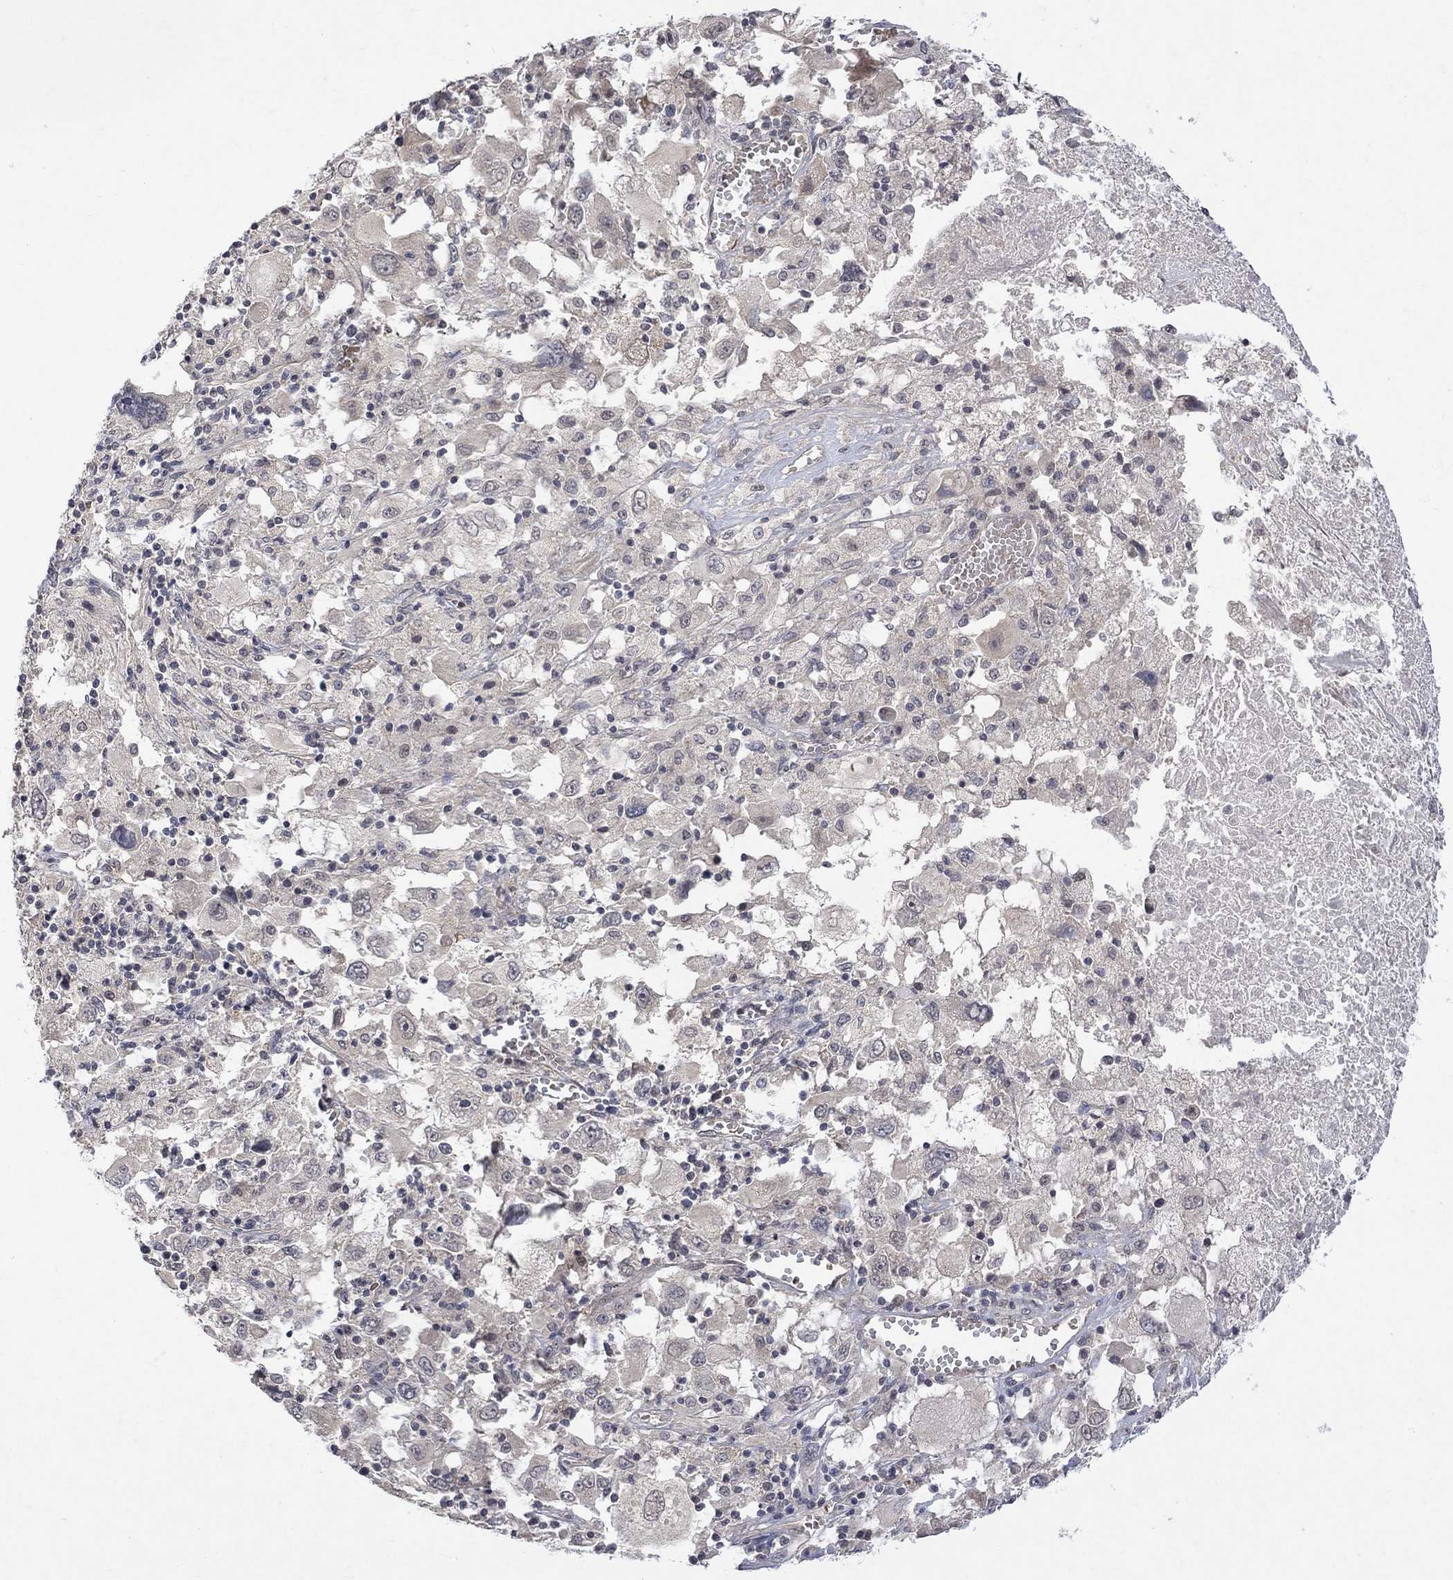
{"staining": {"intensity": "negative", "quantity": "none", "location": "none"}, "tissue": "melanoma", "cell_type": "Tumor cells", "image_type": "cancer", "snomed": [{"axis": "morphology", "description": "Malignant melanoma, Metastatic site"}, {"axis": "topography", "description": "Soft tissue"}], "caption": "Immunohistochemistry photomicrograph of human malignant melanoma (metastatic site) stained for a protein (brown), which demonstrates no staining in tumor cells.", "gene": "GRIN2D", "patient": {"sex": "male", "age": 50}}